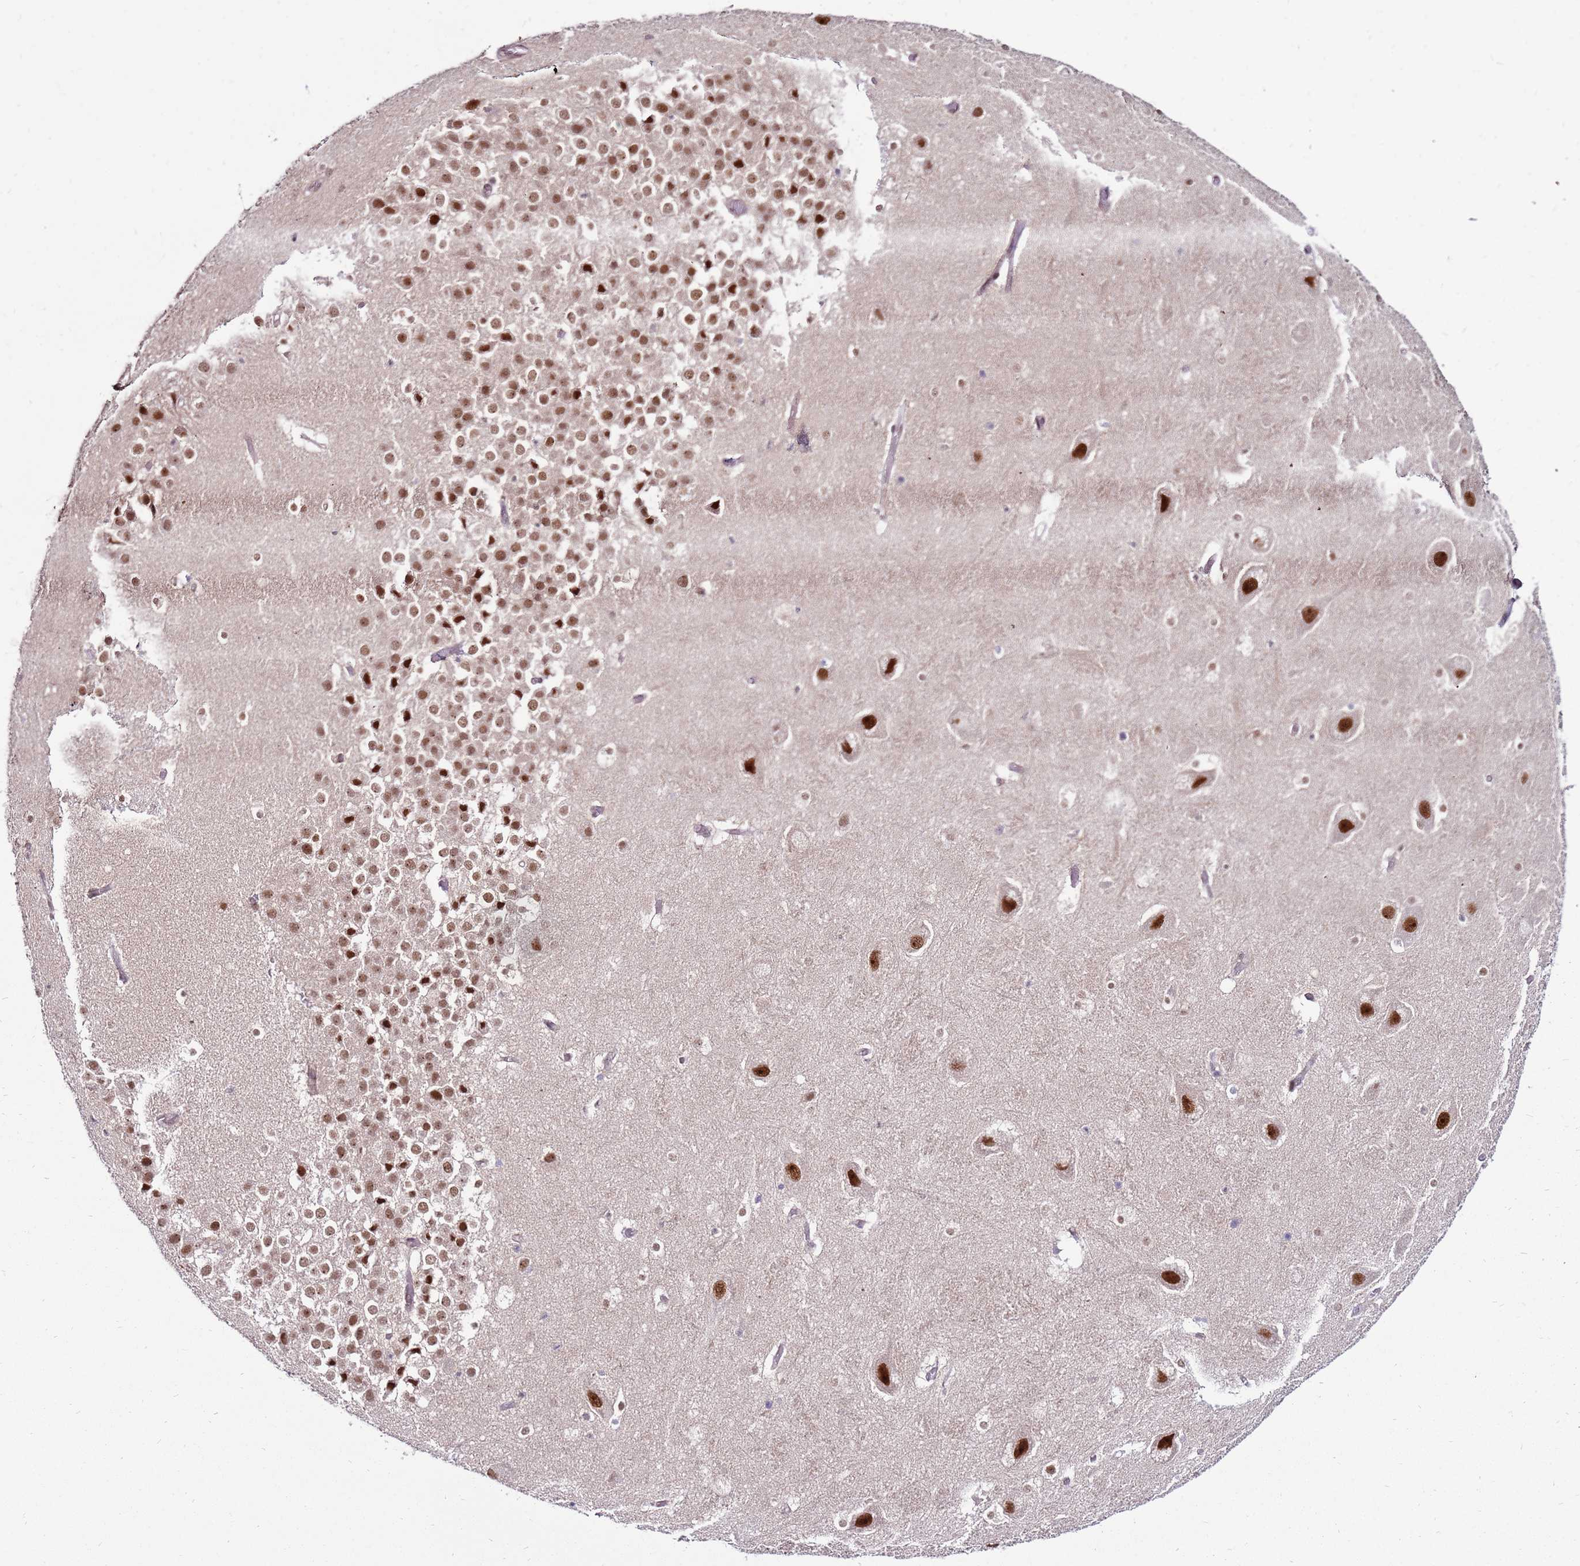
{"staining": {"intensity": "moderate", "quantity": "<25%", "location": "nuclear"}, "tissue": "hippocampus", "cell_type": "Glial cells", "image_type": "normal", "snomed": [{"axis": "morphology", "description": "Normal tissue, NOS"}, {"axis": "topography", "description": "Hippocampus"}], "caption": "Human hippocampus stained with a brown dye exhibits moderate nuclear positive positivity in approximately <25% of glial cells.", "gene": "KPNA4", "patient": {"sex": "female", "age": 52}}